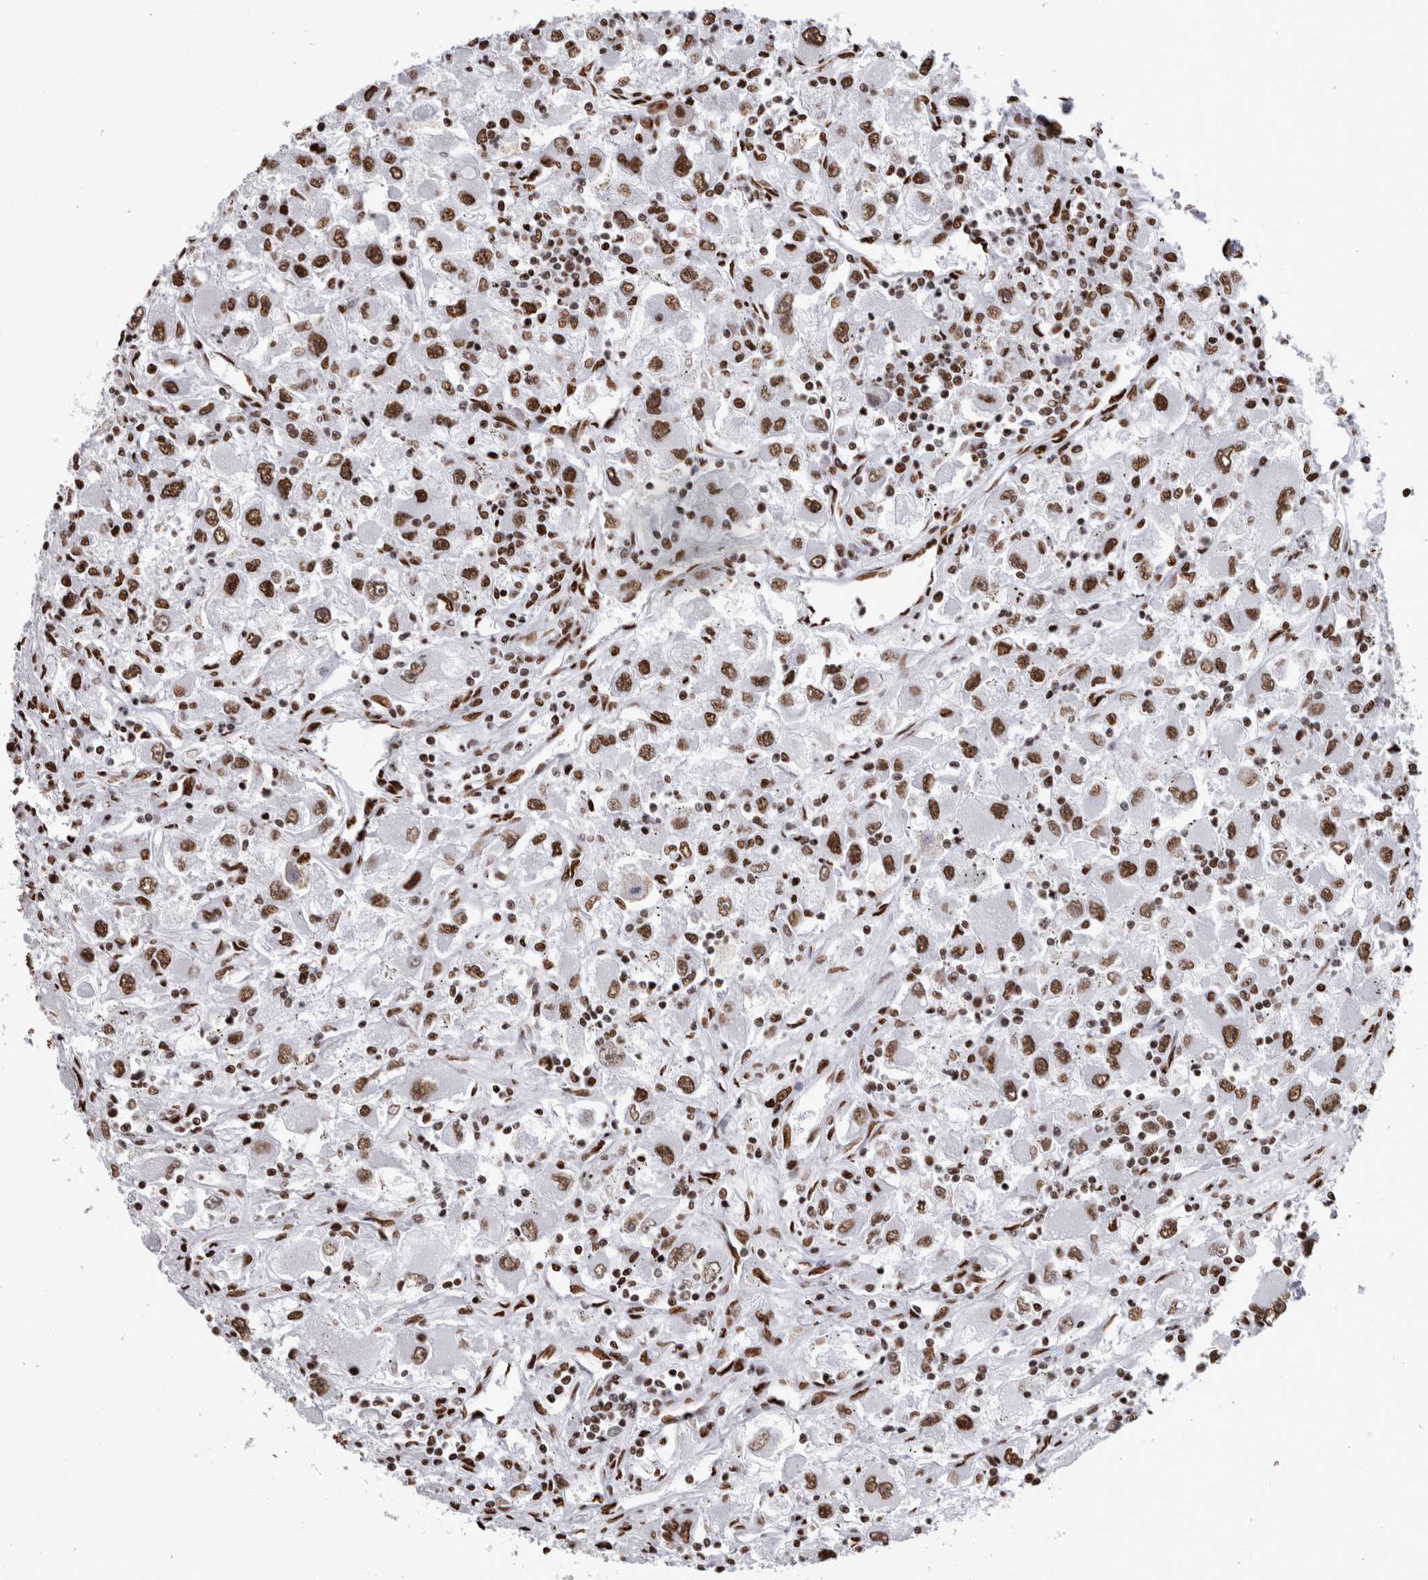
{"staining": {"intensity": "moderate", "quantity": ">75%", "location": "nuclear"}, "tissue": "renal cancer", "cell_type": "Tumor cells", "image_type": "cancer", "snomed": [{"axis": "morphology", "description": "Adenocarcinoma, NOS"}, {"axis": "topography", "description": "Kidney"}], "caption": "A photomicrograph showing moderate nuclear positivity in approximately >75% of tumor cells in adenocarcinoma (renal), as visualized by brown immunohistochemical staining.", "gene": "HNRNPM", "patient": {"sex": "female", "age": 52}}